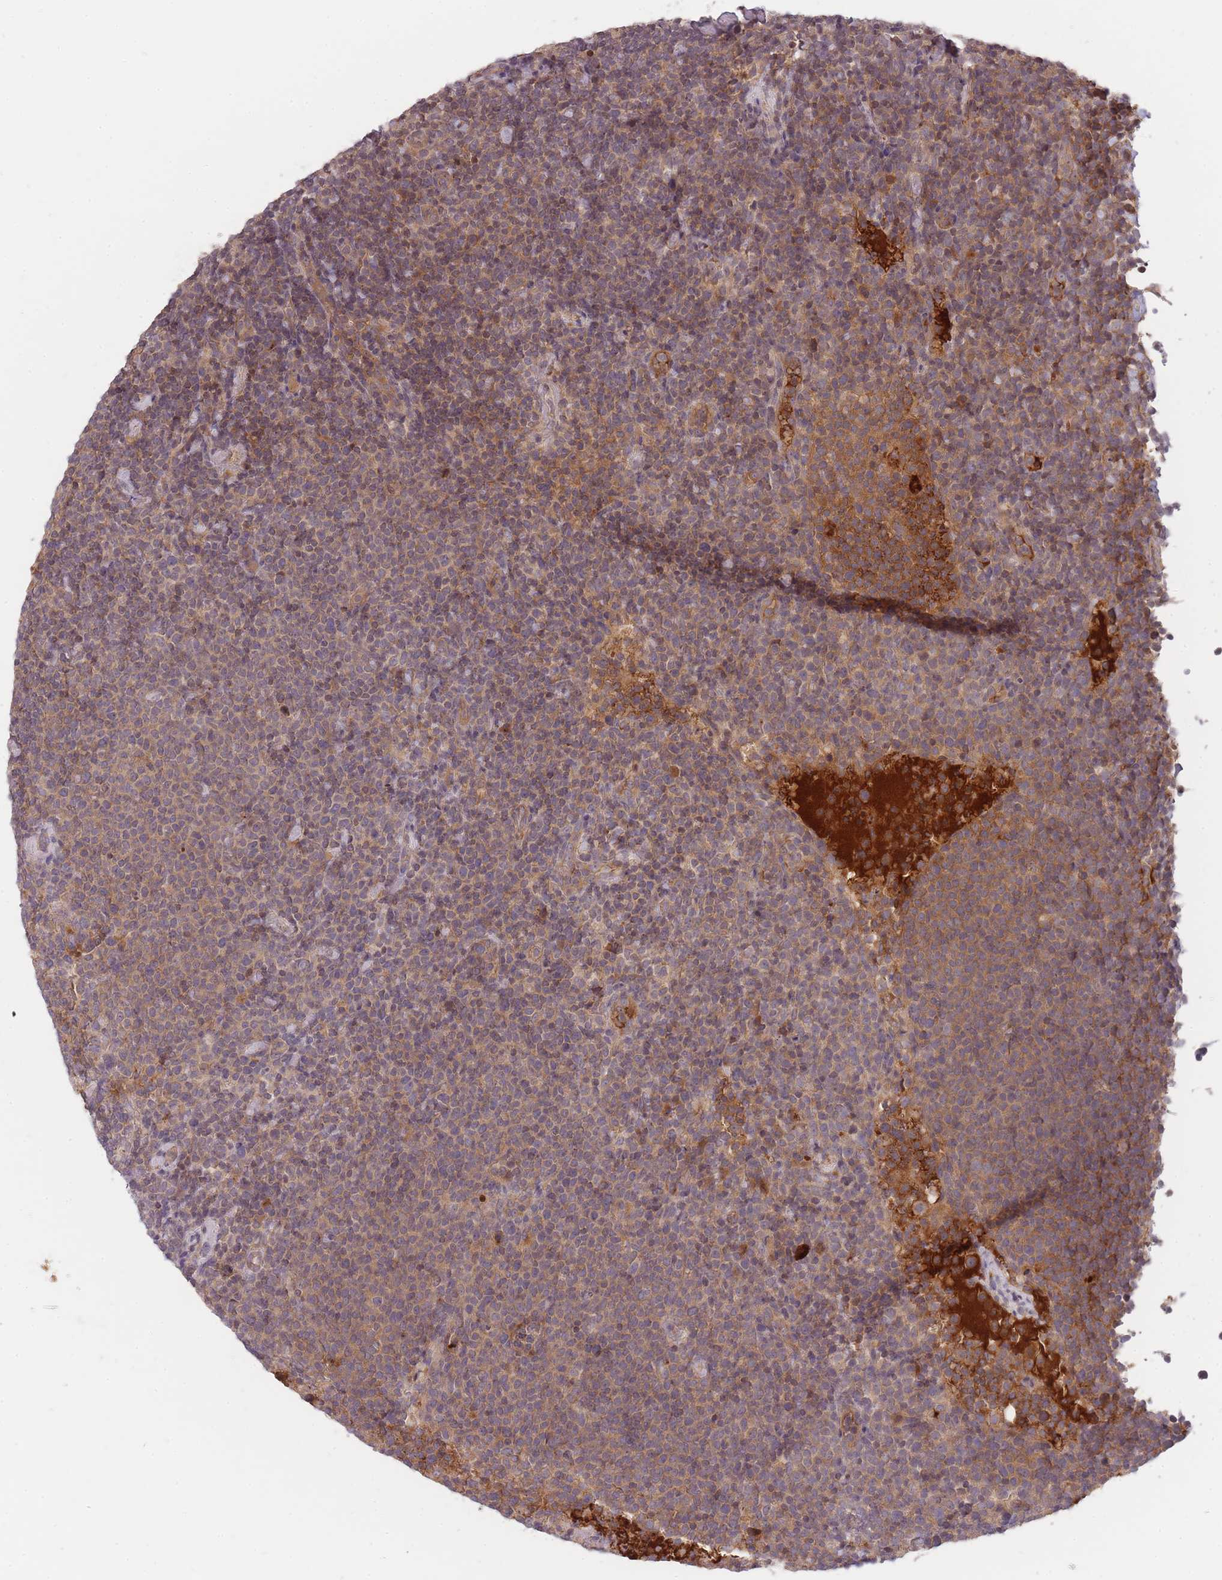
{"staining": {"intensity": "moderate", "quantity": "25%-75%", "location": "cytoplasmic/membranous"}, "tissue": "lymphoma", "cell_type": "Tumor cells", "image_type": "cancer", "snomed": [{"axis": "morphology", "description": "Malignant lymphoma, non-Hodgkin's type, High grade"}, {"axis": "topography", "description": "Lymph node"}], "caption": "About 25%-75% of tumor cells in lymphoma show moderate cytoplasmic/membranous protein expression as visualized by brown immunohistochemical staining.", "gene": "RALGDS", "patient": {"sex": "male", "age": 61}}